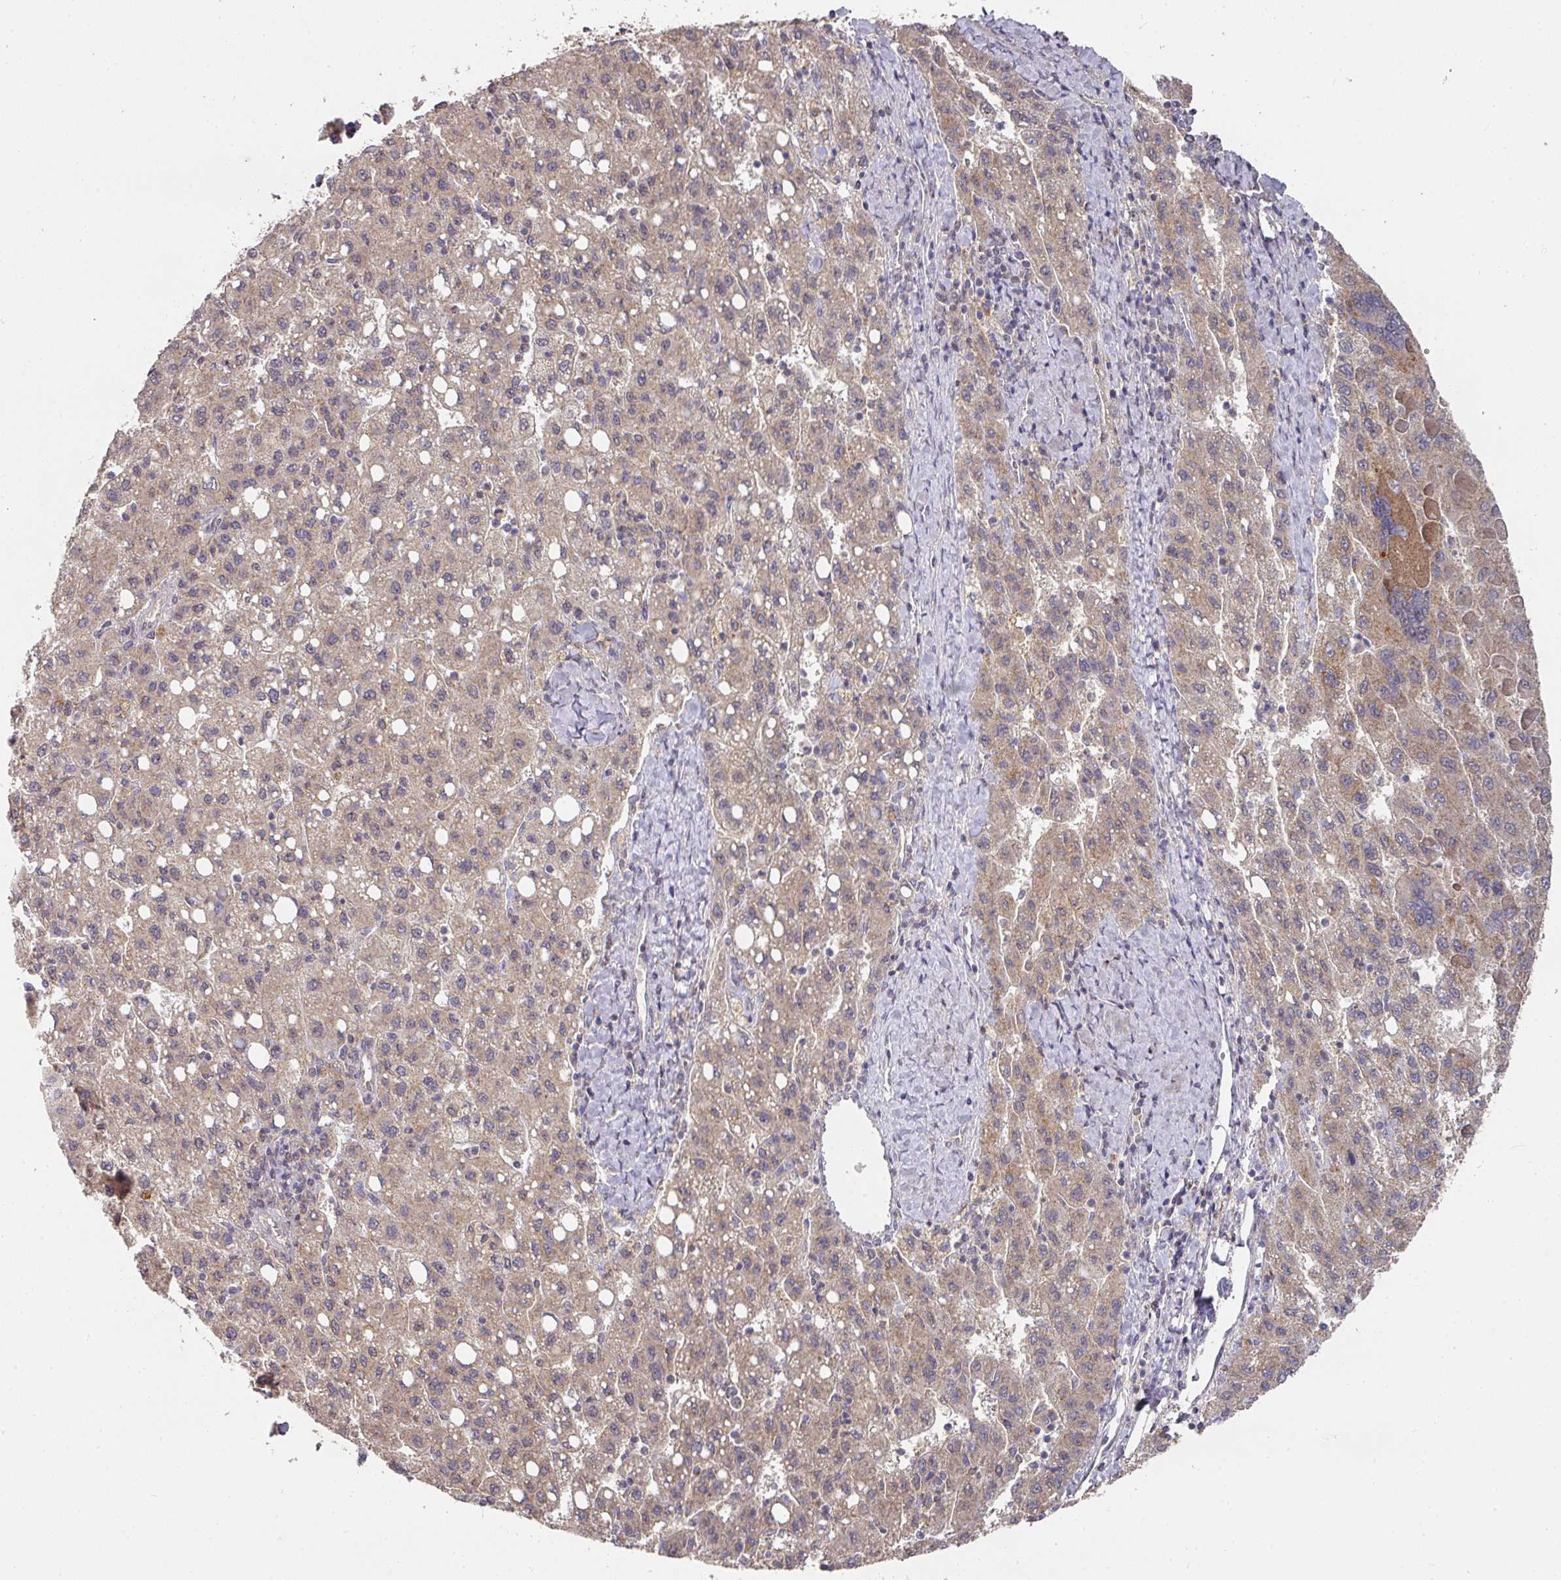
{"staining": {"intensity": "weak", "quantity": ">75%", "location": "cytoplasmic/membranous"}, "tissue": "liver cancer", "cell_type": "Tumor cells", "image_type": "cancer", "snomed": [{"axis": "morphology", "description": "Carcinoma, Hepatocellular, NOS"}, {"axis": "topography", "description": "Liver"}], "caption": "Brown immunohistochemical staining in human liver cancer (hepatocellular carcinoma) demonstrates weak cytoplasmic/membranous positivity in about >75% of tumor cells.", "gene": "EXTL3", "patient": {"sex": "female", "age": 82}}